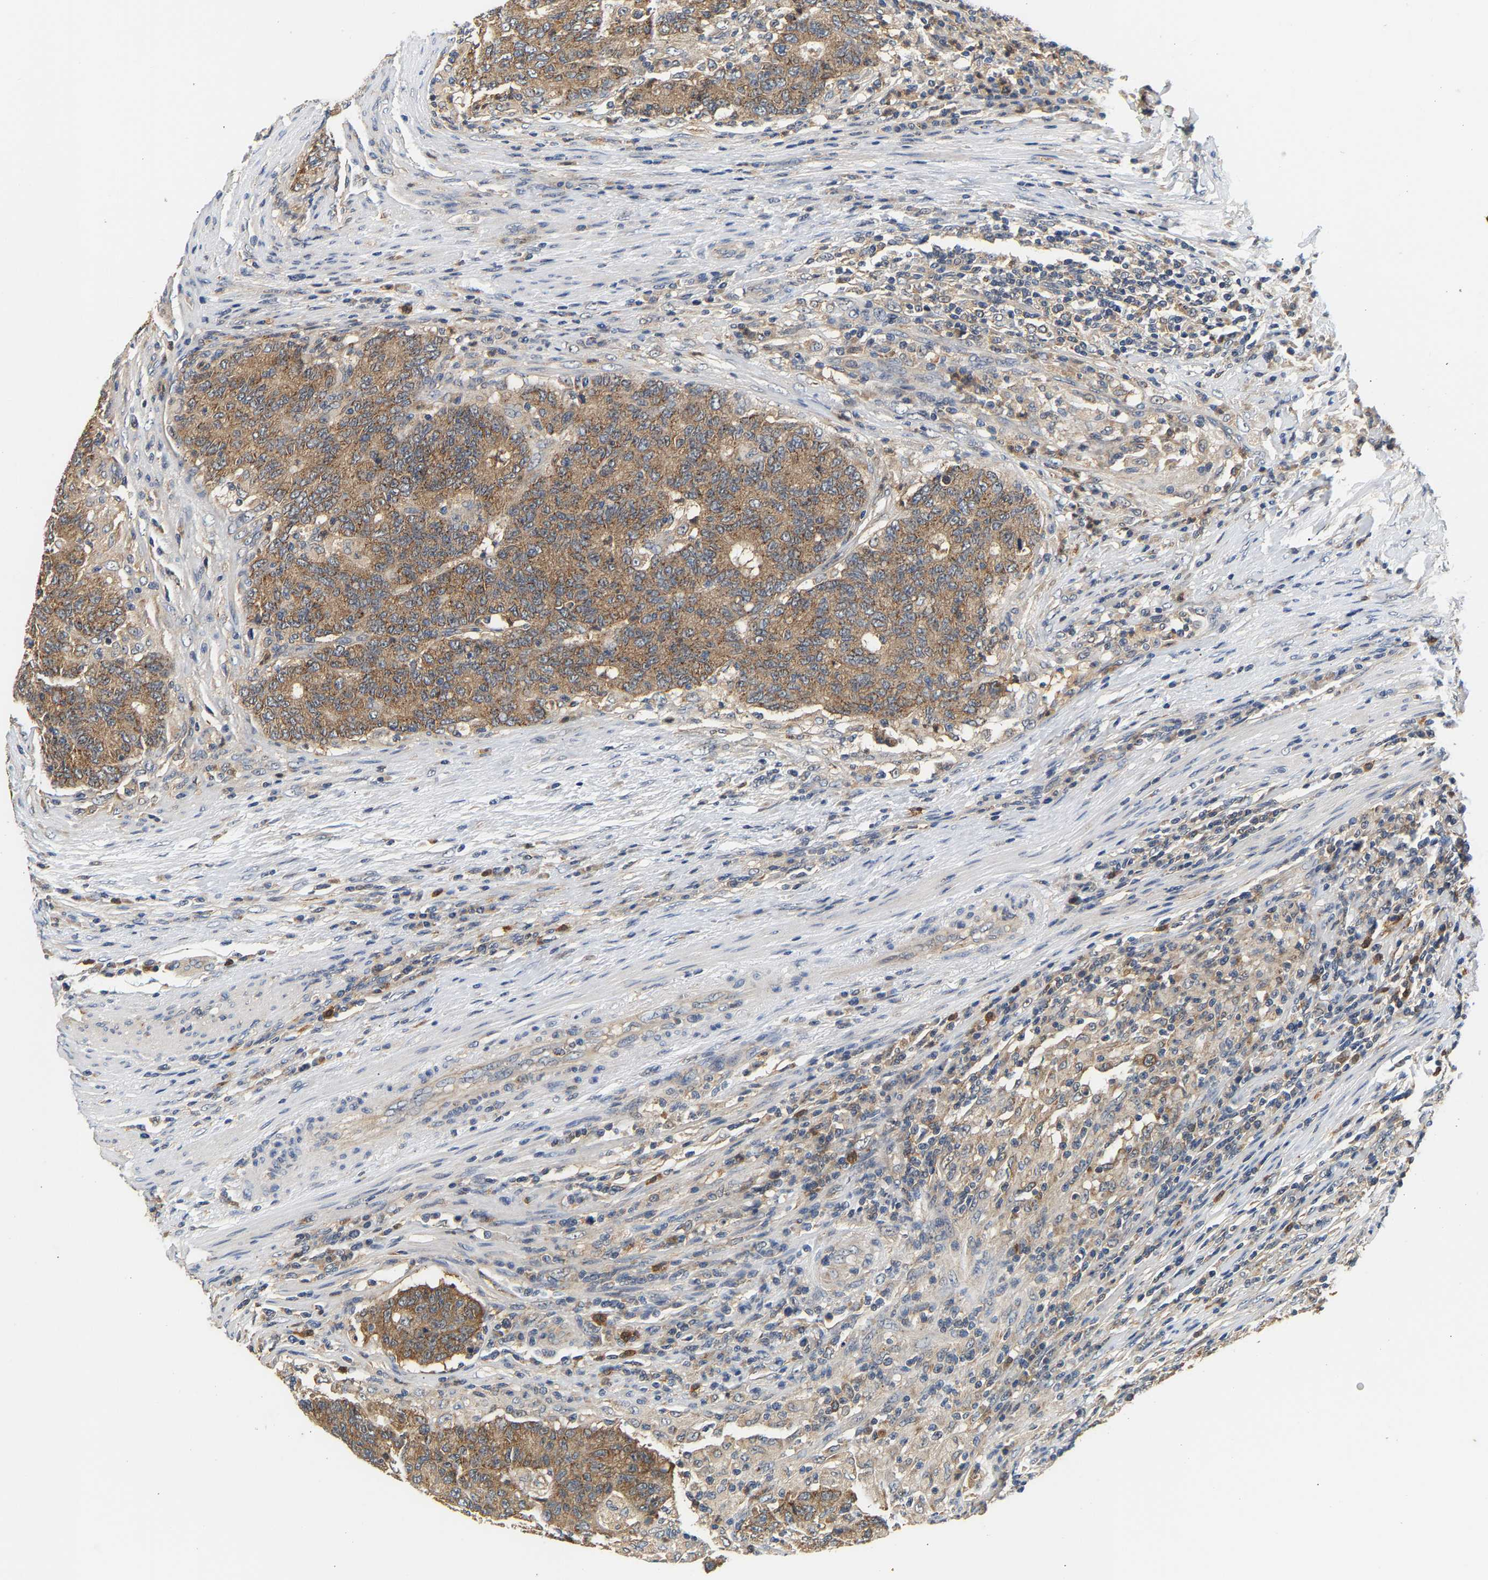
{"staining": {"intensity": "moderate", "quantity": ">75%", "location": "cytoplasmic/membranous"}, "tissue": "colorectal cancer", "cell_type": "Tumor cells", "image_type": "cancer", "snomed": [{"axis": "morphology", "description": "Normal tissue, NOS"}, {"axis": "morphology", "description": "Adenocarcinoma, NOS"}, {"axis": "topography", "description": "Colon"}], "caption": "A photomicrograph showing moderate cytoplasmic/membranous expression in approximately >75% of tumor cells in colorectal adenocarcinoma, as visualized by brown immunohistochemical staining.", "gene": "PPID", "patient": {"sex": "female", "age": 75}}